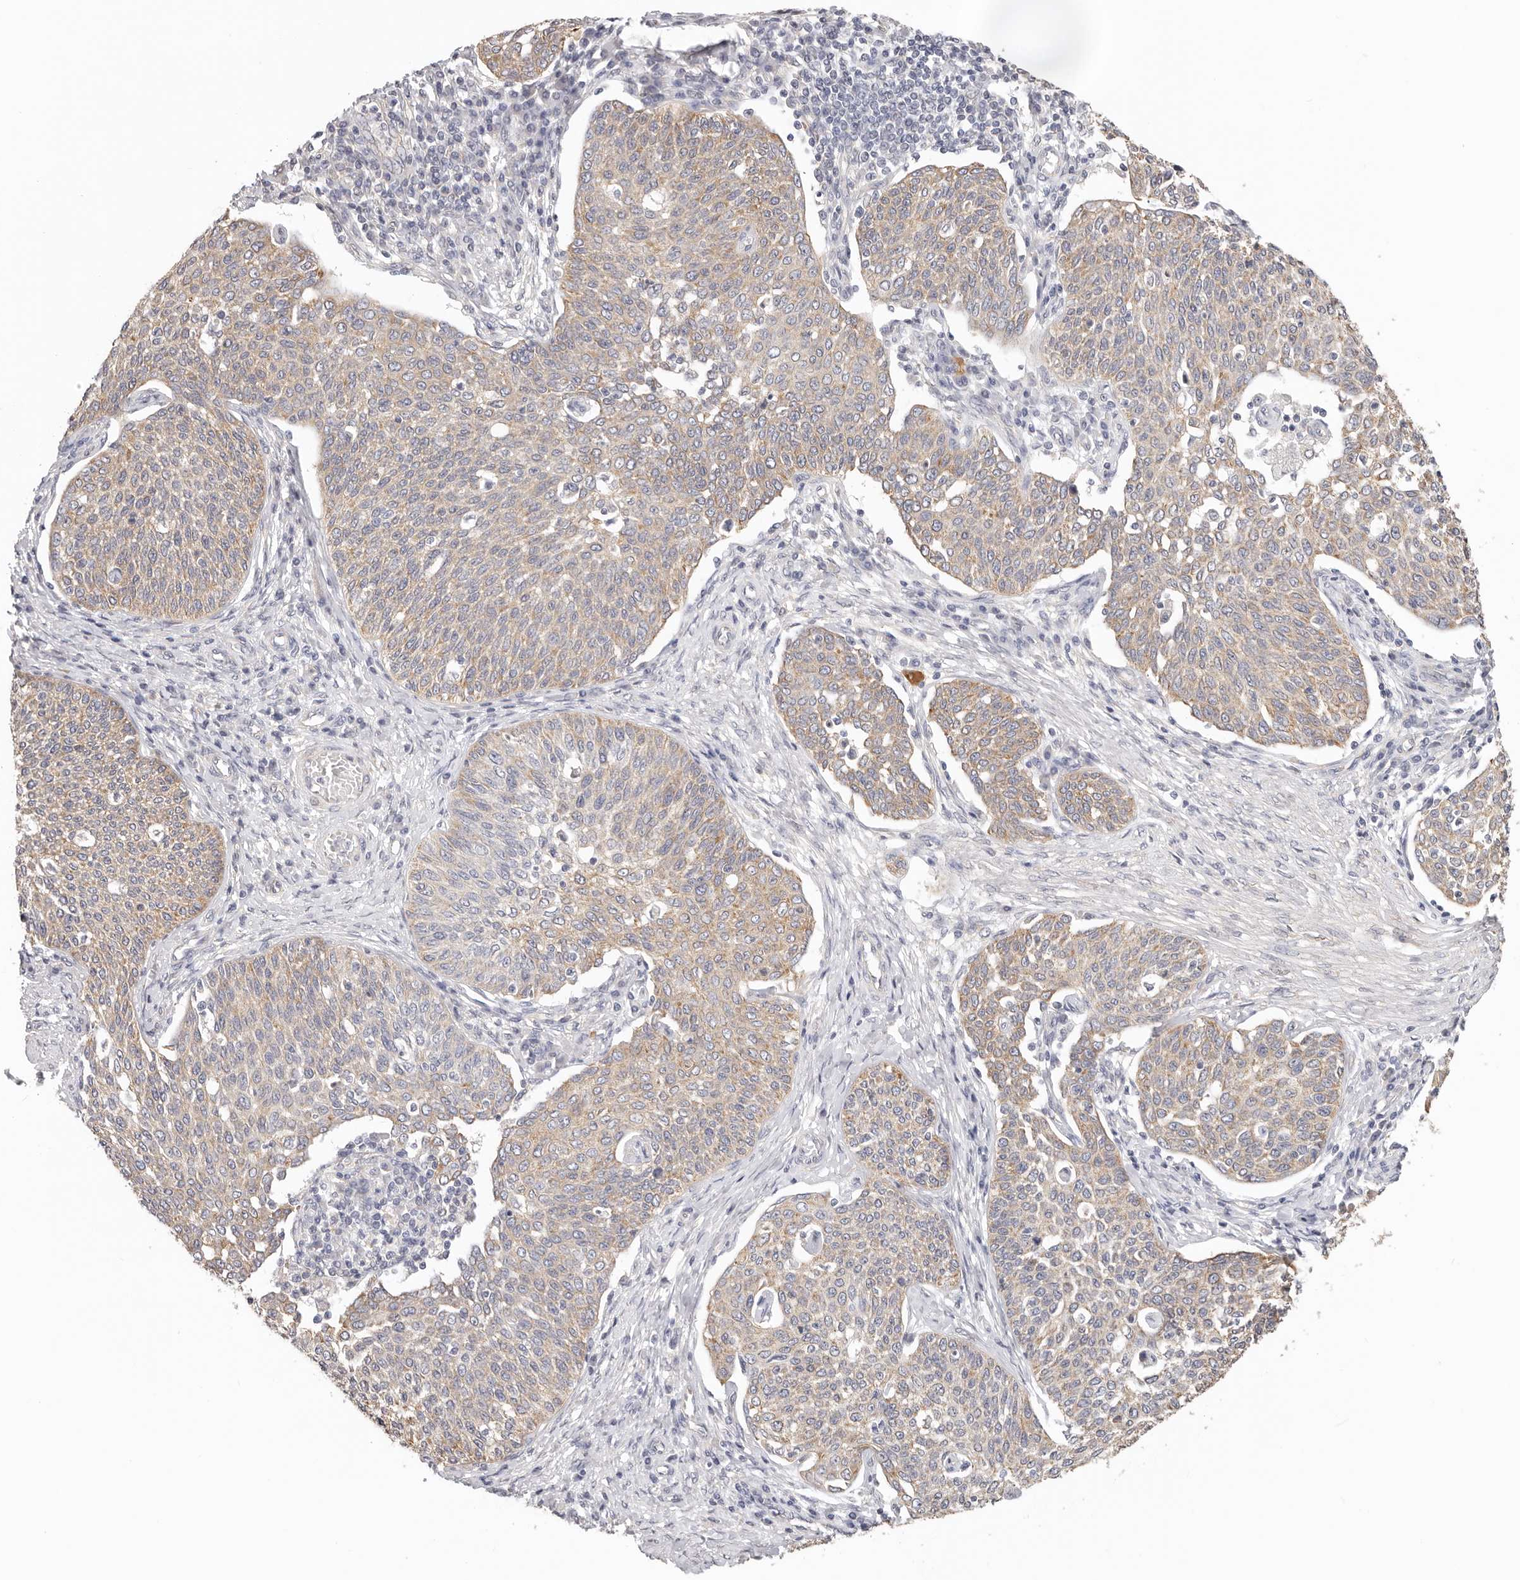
{"staining": {"intensity": "weak", "quantity": ">75%", "location": "cytoplasmic/membranous"}, "tissue": "cervical cancer", "cell_type": "Tumor cells", "image_type": "cancer", "snomed": [{"axis": "morphology", "description": "Squamous cell carcinoma, NOS"}, {"axis": "topography", "description": "Cervix"}], "caption": "A low amount of weak cytoplasmic/membranous positivity is present in about >75% of tumor cells in cervical squamous cell carcinoma tissue. (IHC, brightfield microscopy, high magnification).", "gene": "AFDN", "patient": {"sex": "female", "age": 34}}